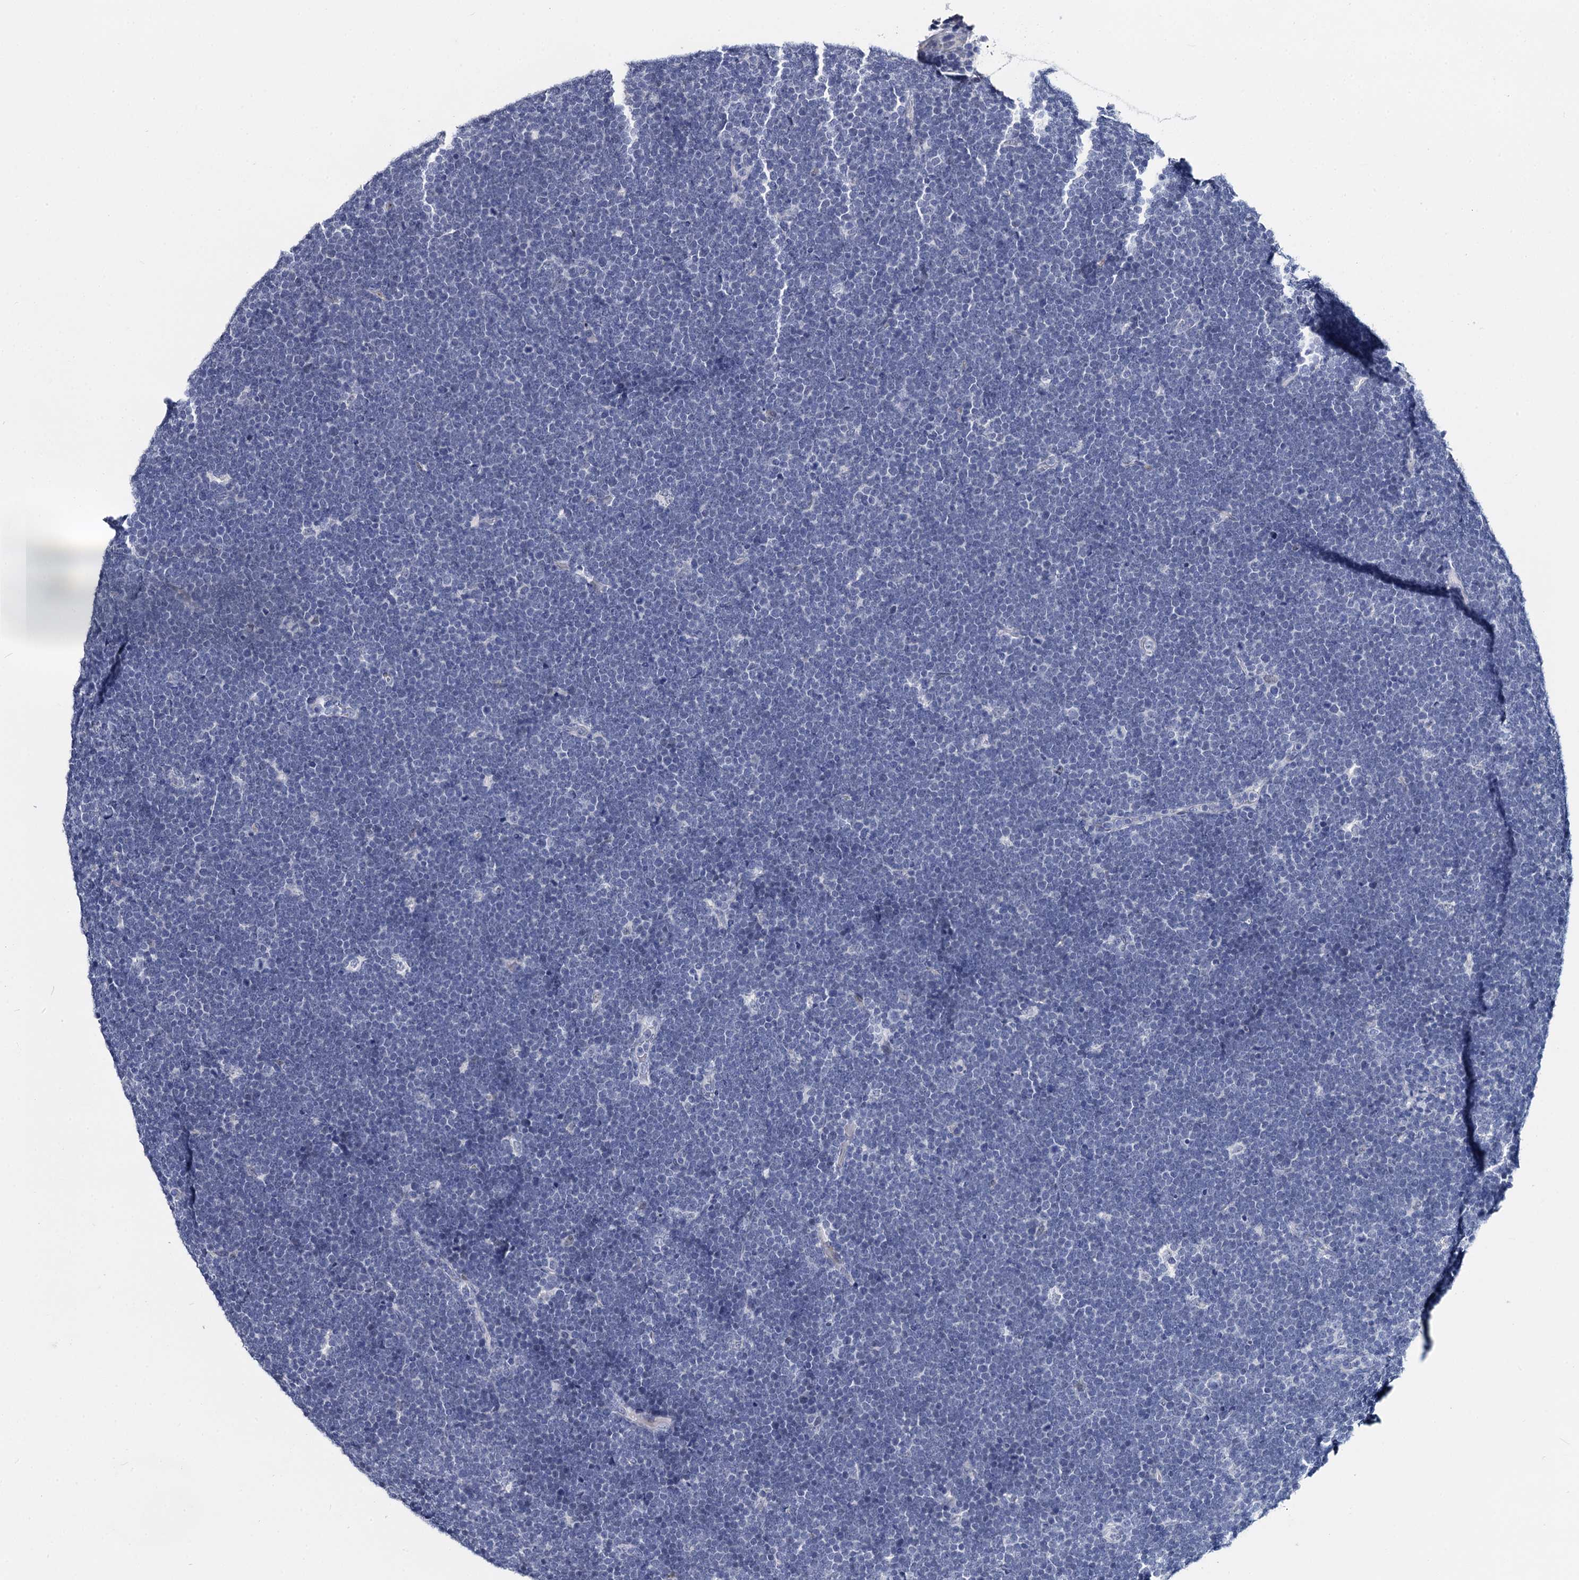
{"staining": {"intensity": "negative", "quantity": "none", "location": "none"}, "tissue": "lymphoma", "cell_type": "Tumor cells", "image_type": "cancer", "snomed": [{"axis": "morphology", "description": "Malignant lymphoma, non-Hodgkin's type, High grade"}, {"axis": "topography", "description": "Lymph node"}], "caption": "This is an IHC image of human malignant lymphoma, non-Hodgkin's type (high-grade). There is no expression in tumor cells.", "gene": "MAGEA4", "patient": {"sex": "male", "age": 13}}